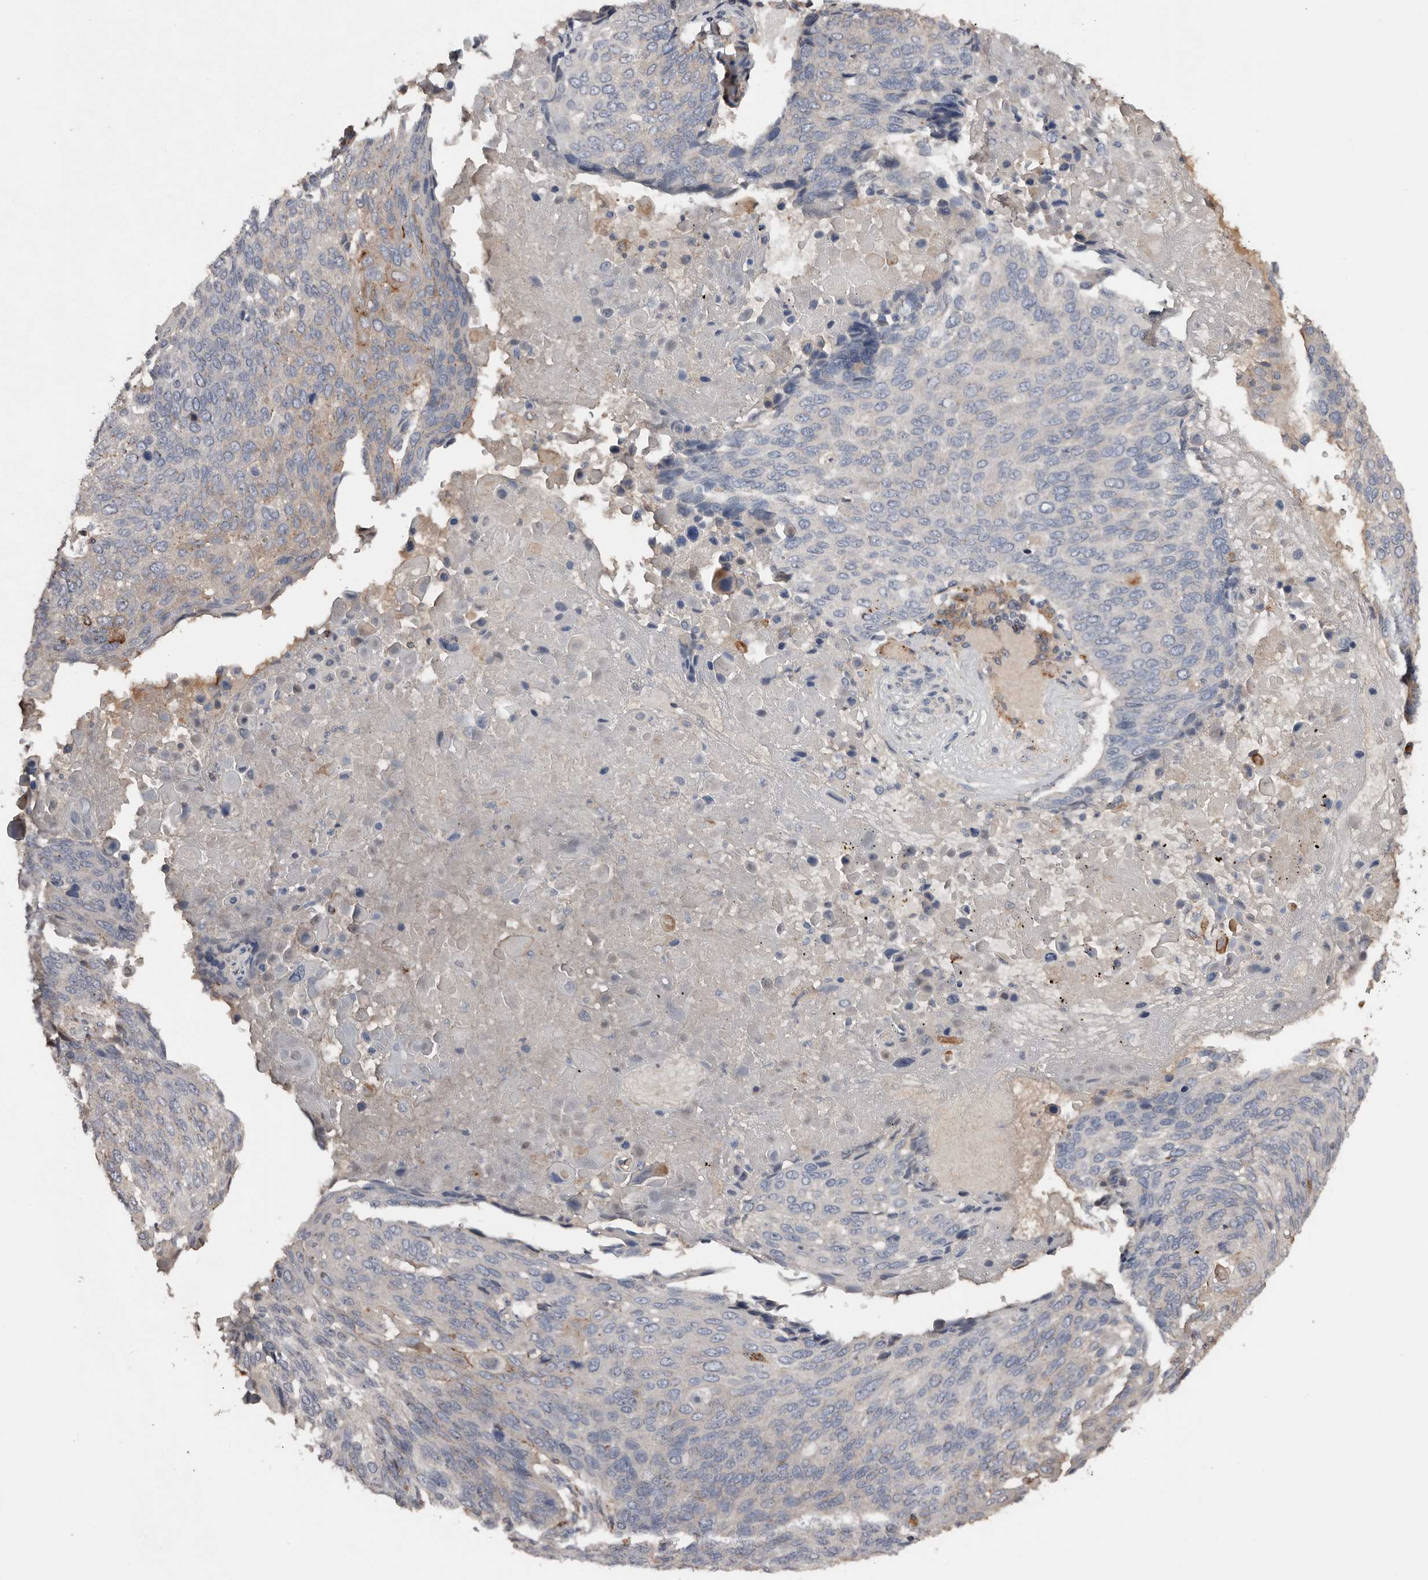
{"staining": {"intensity": "weak", "quantity": "<25%", "location": "cytoplasmic/membranous"}, "tissue": "lung cancer", "cell_type": "Tumor cells", "image_type": "cancer", "snomed": [{"axis": "morphology", "description": "Squamous cell carcinoma, NOS"}, {"axis": "topography", "description": "Lung"}], "caption": "An image of squamous cell carcinoma (lung) stained for a protein exhibits no brown staining in tumor cells. Nuclei are stained in blue.", "gene": "SLC39A2", "patient": {"sex": "male", "age": 66}}